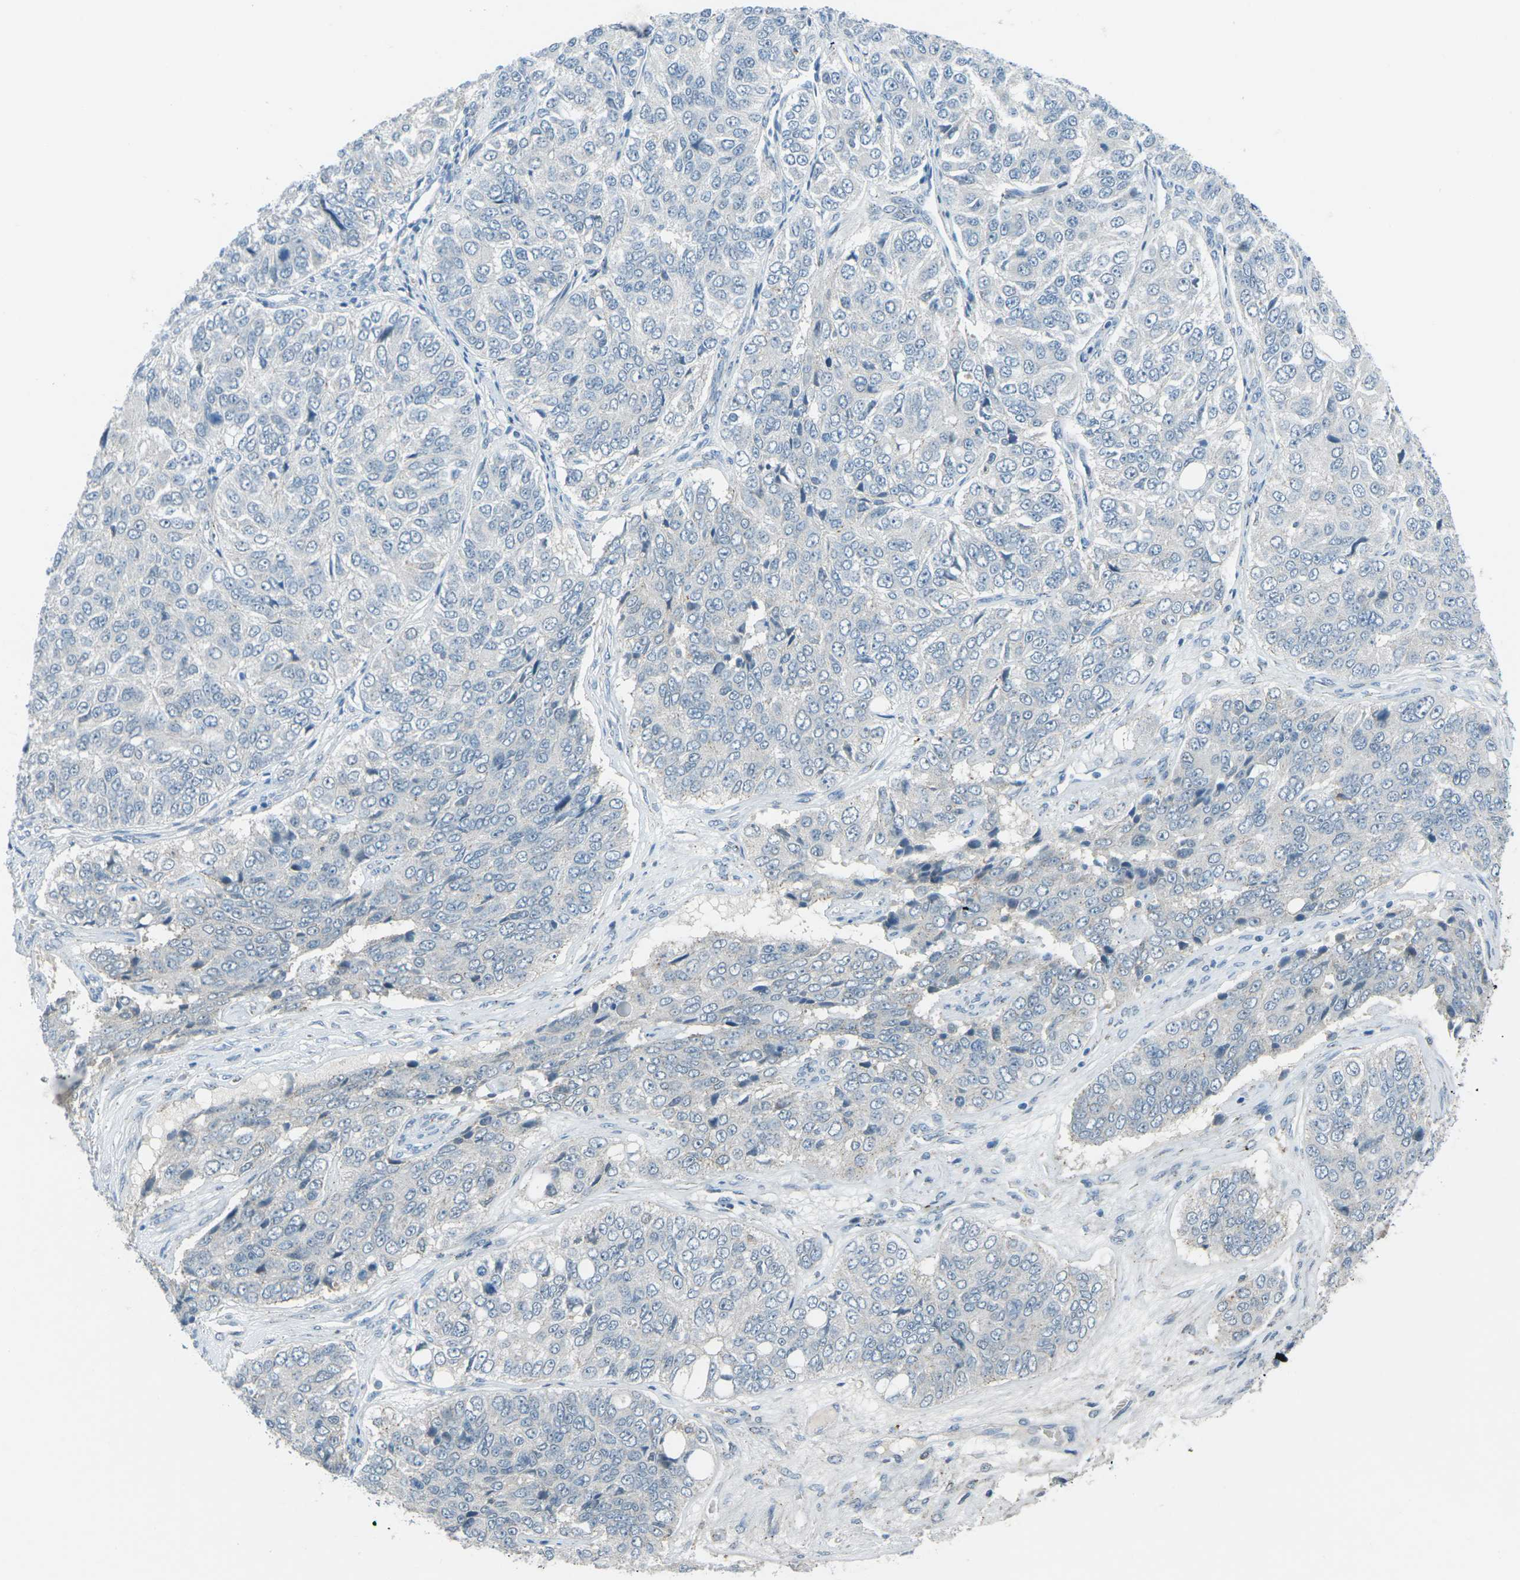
{"staining": {"intensity": "negative", "quantity": "none", "location": "none"}, "tissue": "ovarian cancer", "cell_type": "Tumor cells", "image_type": "cancer", "snomed": [{"axis": "morphology", "description": "Carcinoma, endometroid"}, {"axis": "topography", "description": "Ovary"}], "caption": "Human ovarian endometroid carcinoma stained for a protein using immunohistochemistry displays no staining in tumor cells.", "gene": "PRKCA", "patient": {"sex": "female", "age": 51}}